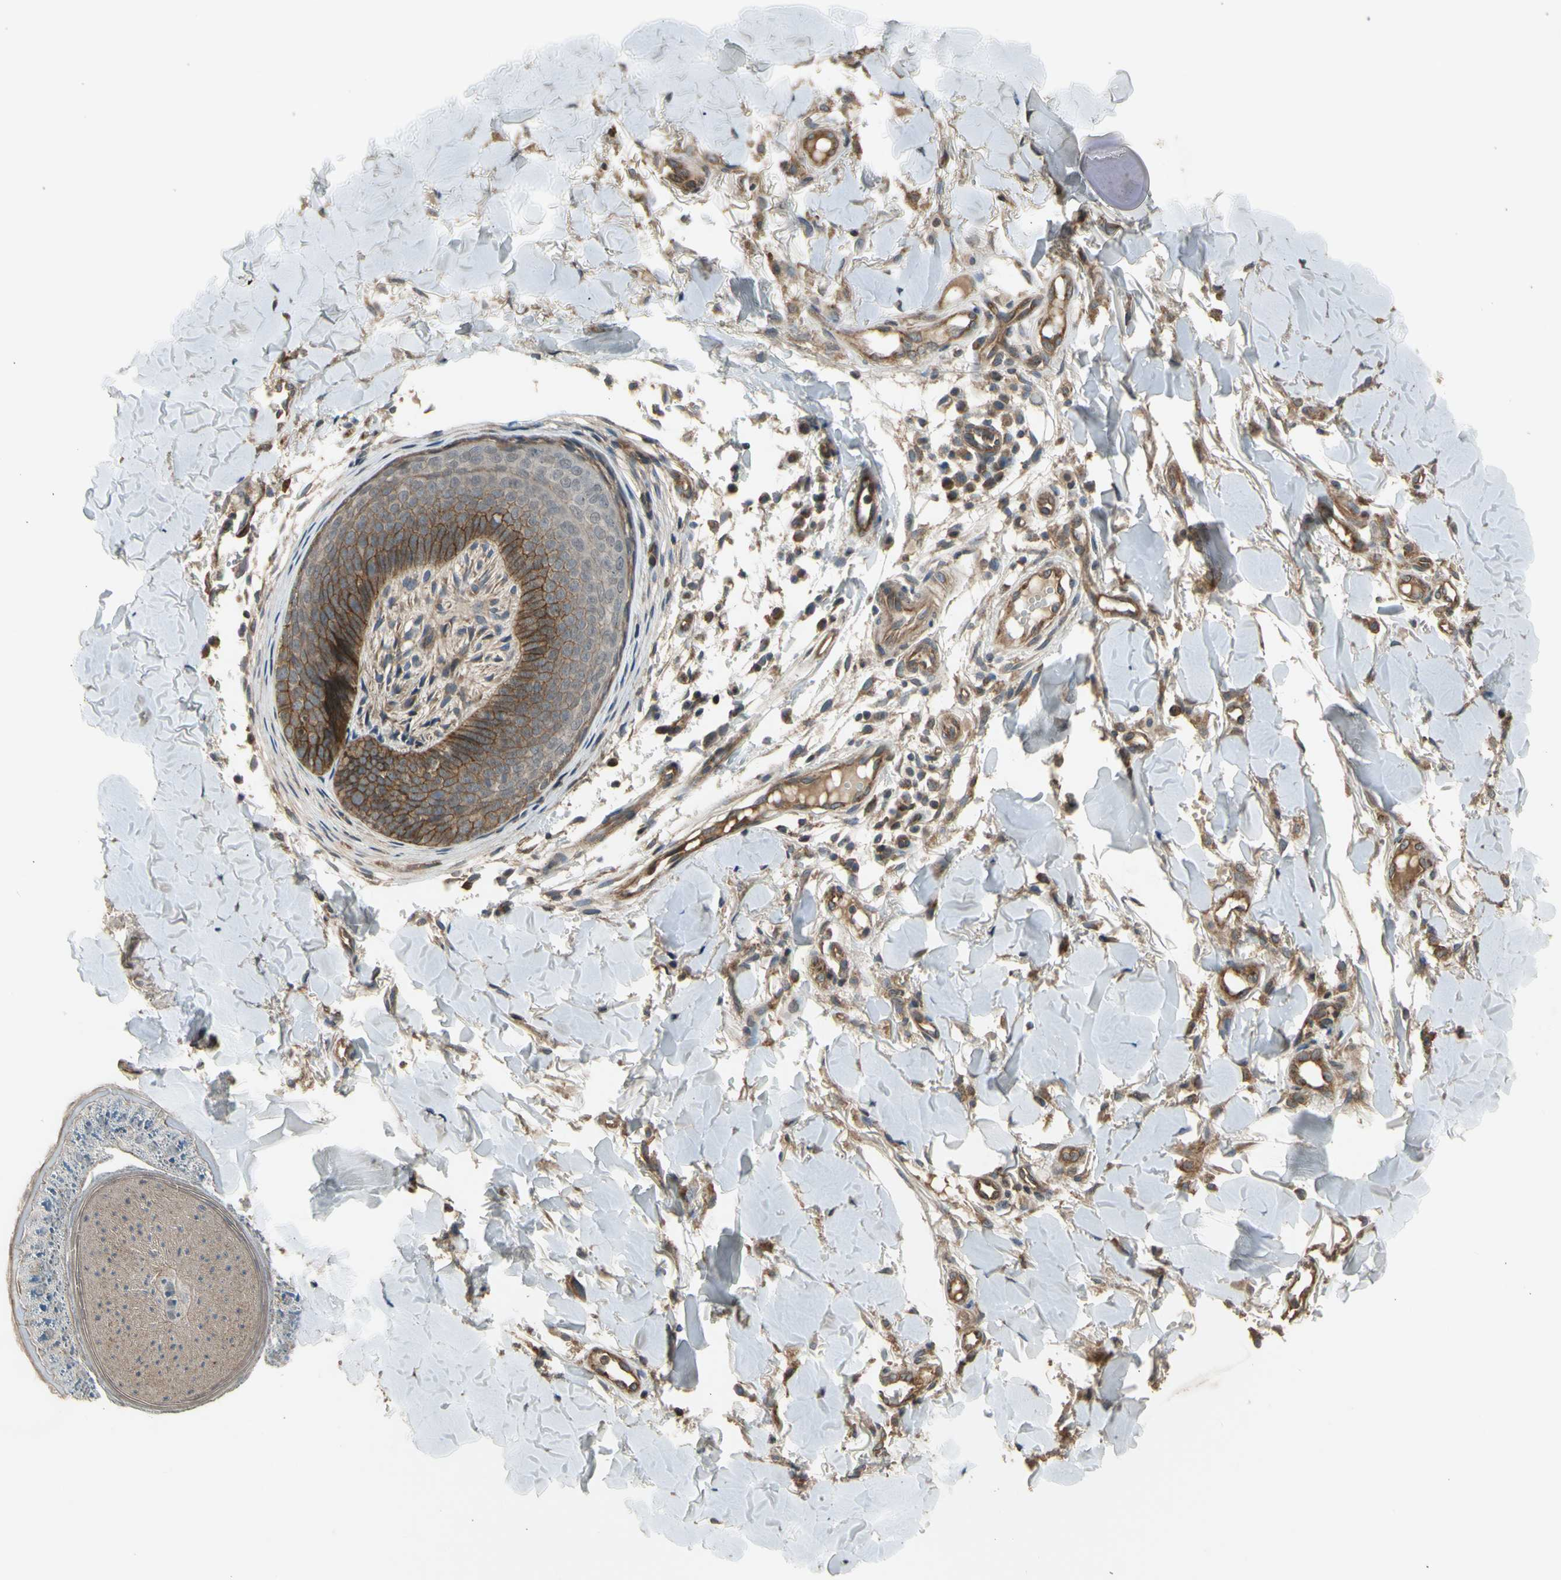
{"staining": {"intensity": "moderate", "quantity": "<25%", "location": "cytoplasmic/membranous"}, "tissue": "skin cancer", "cell_type": "Tumor cells", "image_type": "cancer", "snomed": [{"axis": "morphology", "description": "Normal tissue, NOS"}, {"axis": "morphology", "description": "Basal cell carcinoma"}, {"axis": "topography", "description": "Skin"}], "caption": "Human basal cell carcinoma (skin) stained for a protein (brown) reveals moderate cytoplasmic/membranous positive expression in approximately <25% of tumor cells.", "gene": "EFNB2", "patient": {"sex": "male", "age": 52}}